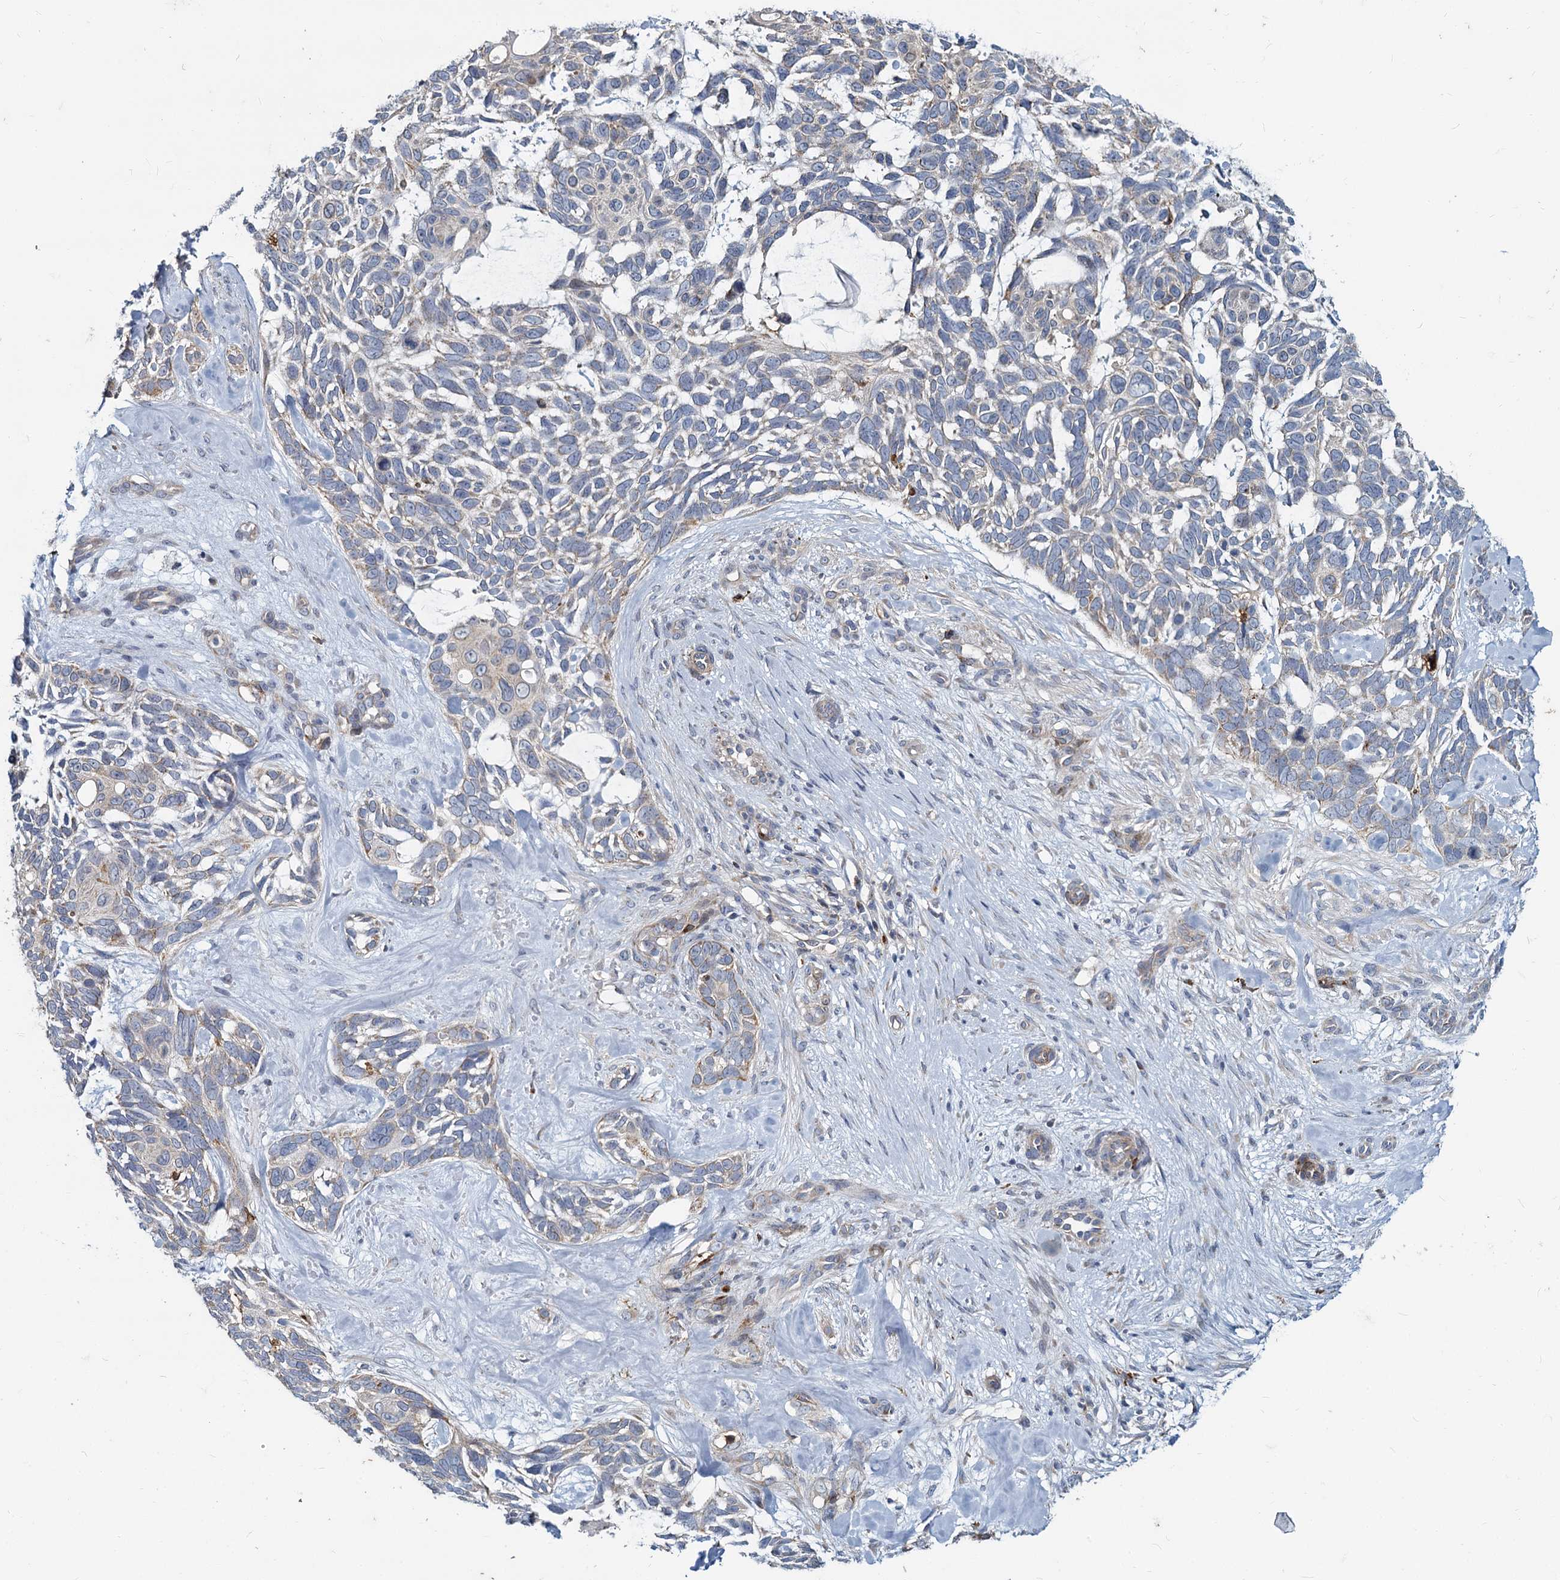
{"staining": {"intensity": "strong", "quantity": "<25%", "location": "cytoplasmic/membranous"}, "tissue": "skin cancer", "cell_type": "Tumor cells", "image_type": "cancer", "snomed": [{"axis": "morphology", "description": "Basal cell carcinoma"}, {"axis": "topography", "description": "Skin"}], "caption": "Protein staining of skin basal cell carcinoma tissue shows strong cytoplasmic/membranous expression in about <25% of tumor cells.", "gene": "DCUN1D2", "patient": {"sex": "male", "age": 88}}